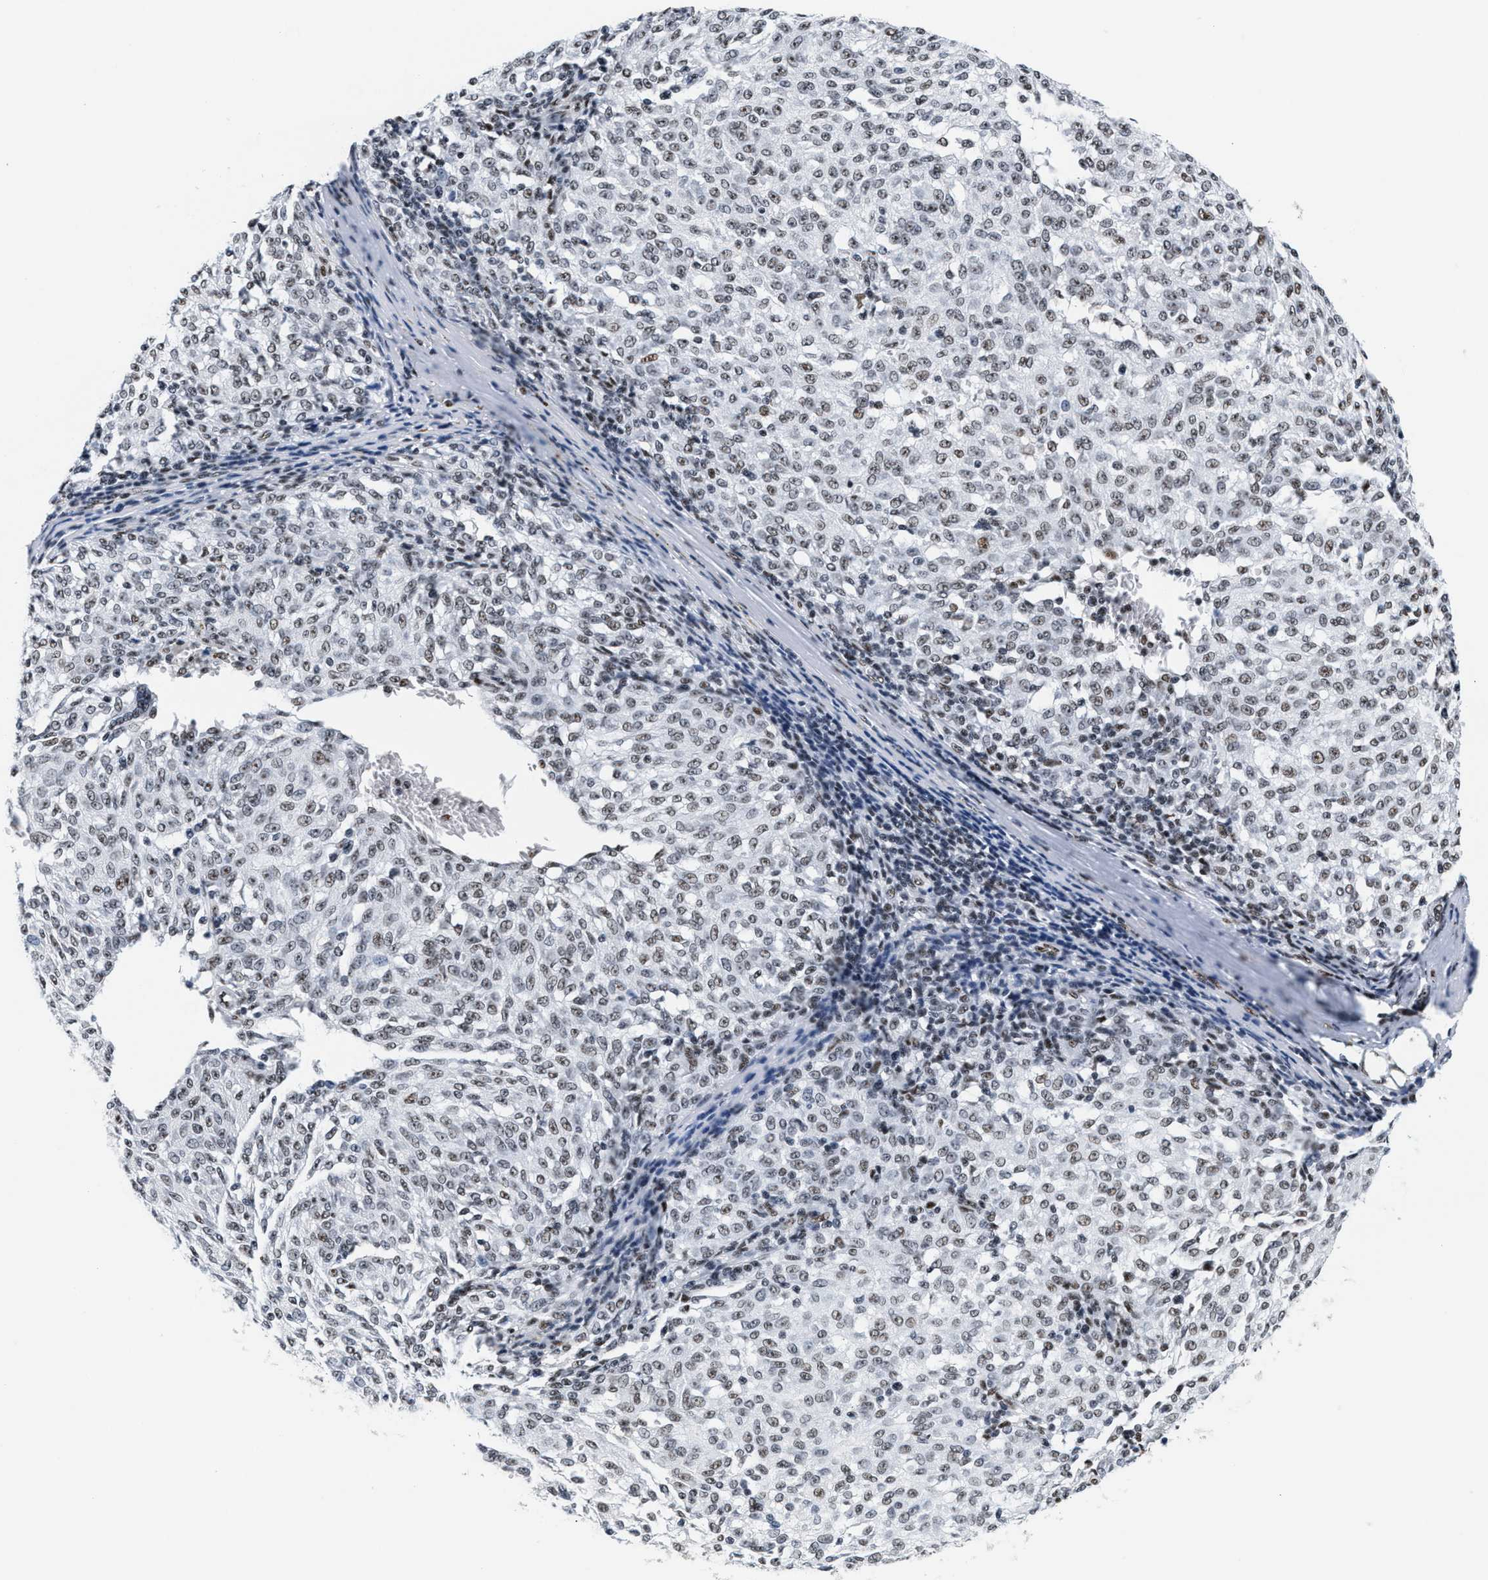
{"staining": {"intensity": "weak", "quantity": ">75%", "location": "nuclear"}, "tissue": "melanoma", "cell_type": "Tumor cells", "image_type": "cancer", "snomed": [{"axis": "morphology", "description": "Malignant melanoma, NOS"}, {"axis": "topography", "description": "Skin"}], "caption": "Melanoma stained for a protein (brown) reveals weak nuclear positive staining in approximately >75% of tumor cells.", "gene": "RAD50", "patient": {"sex": "female", "age": 72}}